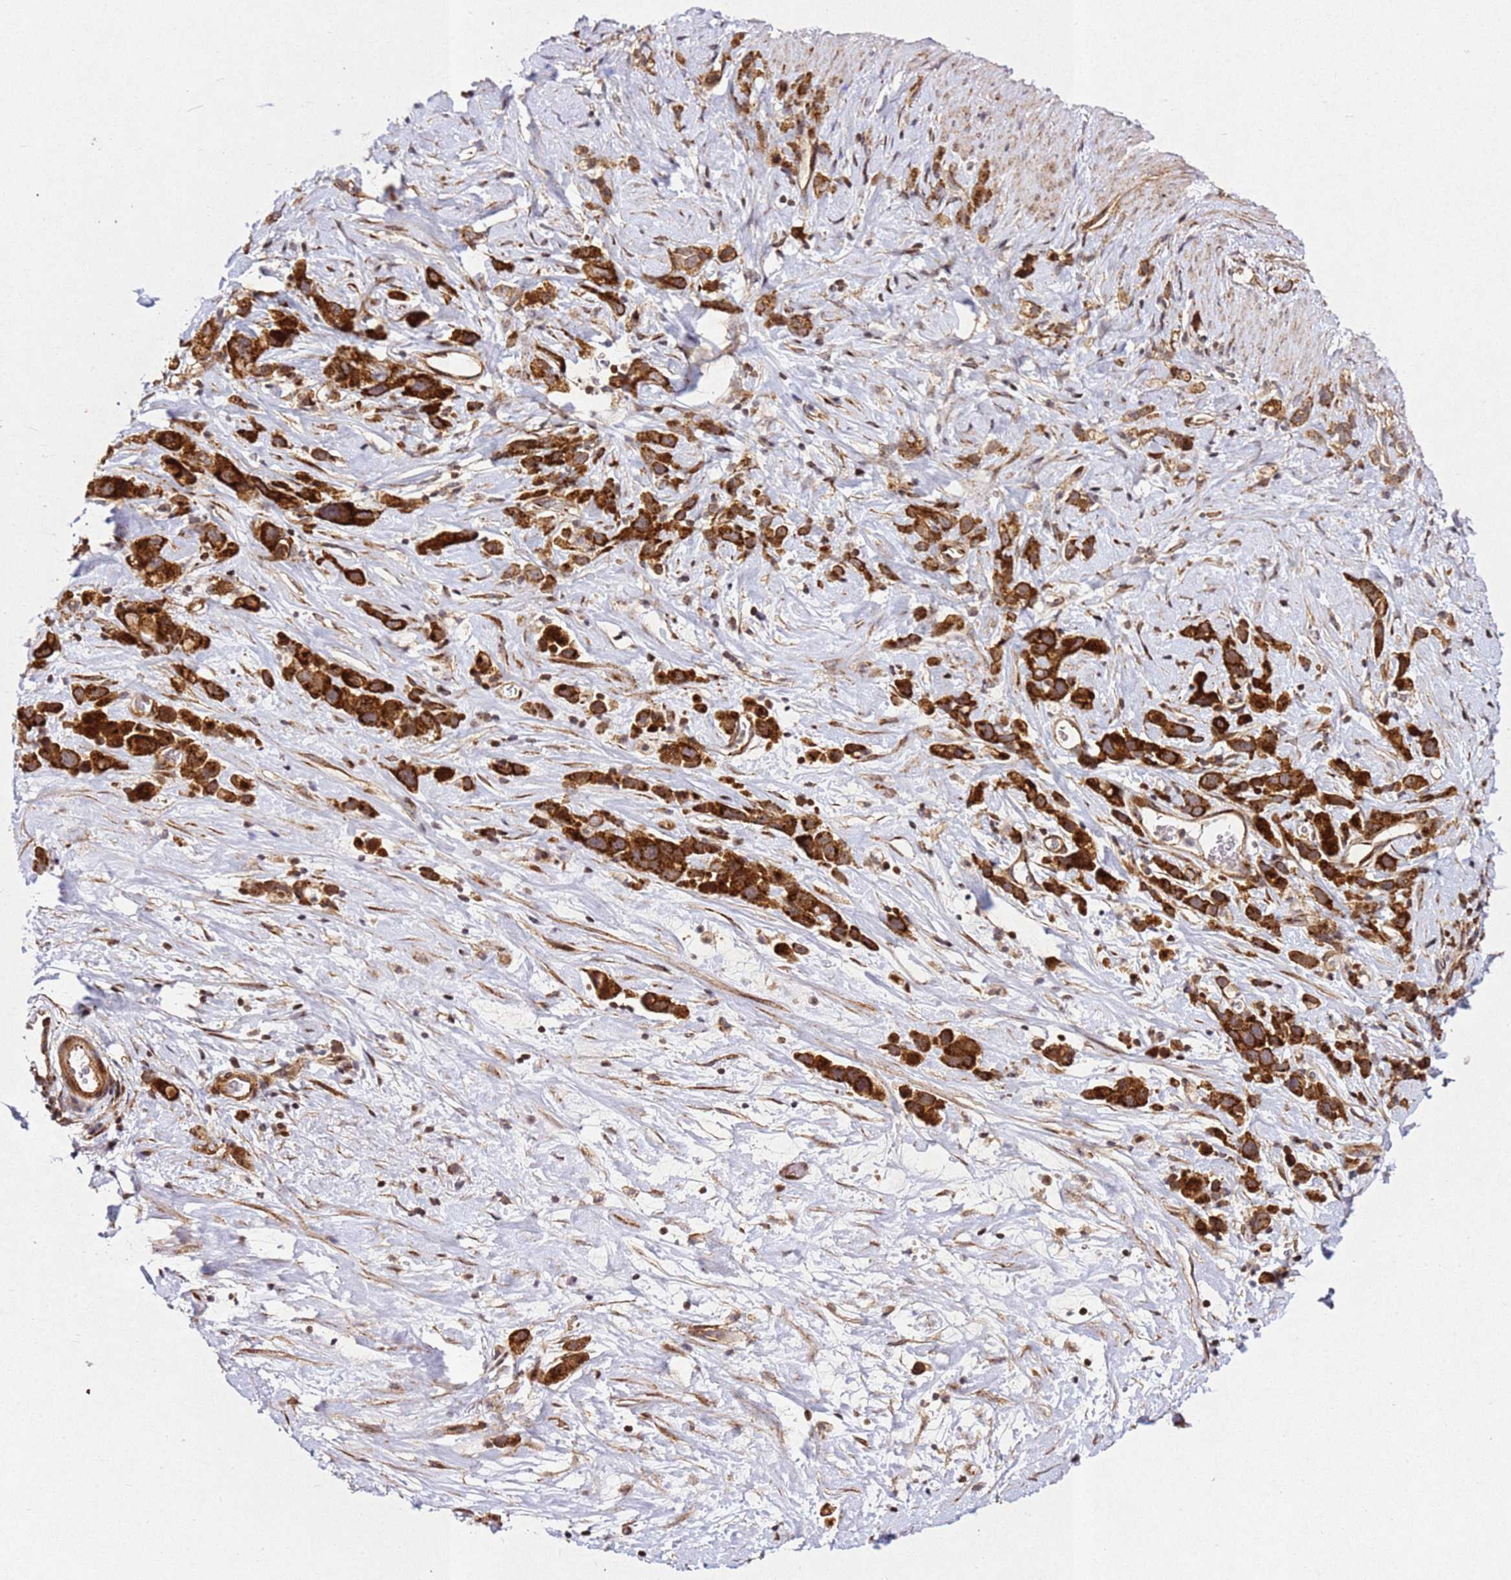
{"staining": {"intensity": "strong", "quantity": ">75%", "location": "cytoplasmic/membranous"}, "tissue": "stomach cancer", "cell_type": "Tumor cells", "image_type": "cancer", "snomed": [{"axis": "morphology", "description": "Adenocarcinoma, NOS"}, {"axis": "topography", "description": "Stomach"}], "caption": "Brown immunohistochemical staining in human stomach cancer (adenocarcinoma) exhibits strong cytoplasmic/membranous expression in about >75% of tumor cells.", "gene": "ZNF296", "patient": {"sex": "female", "age": 65}}